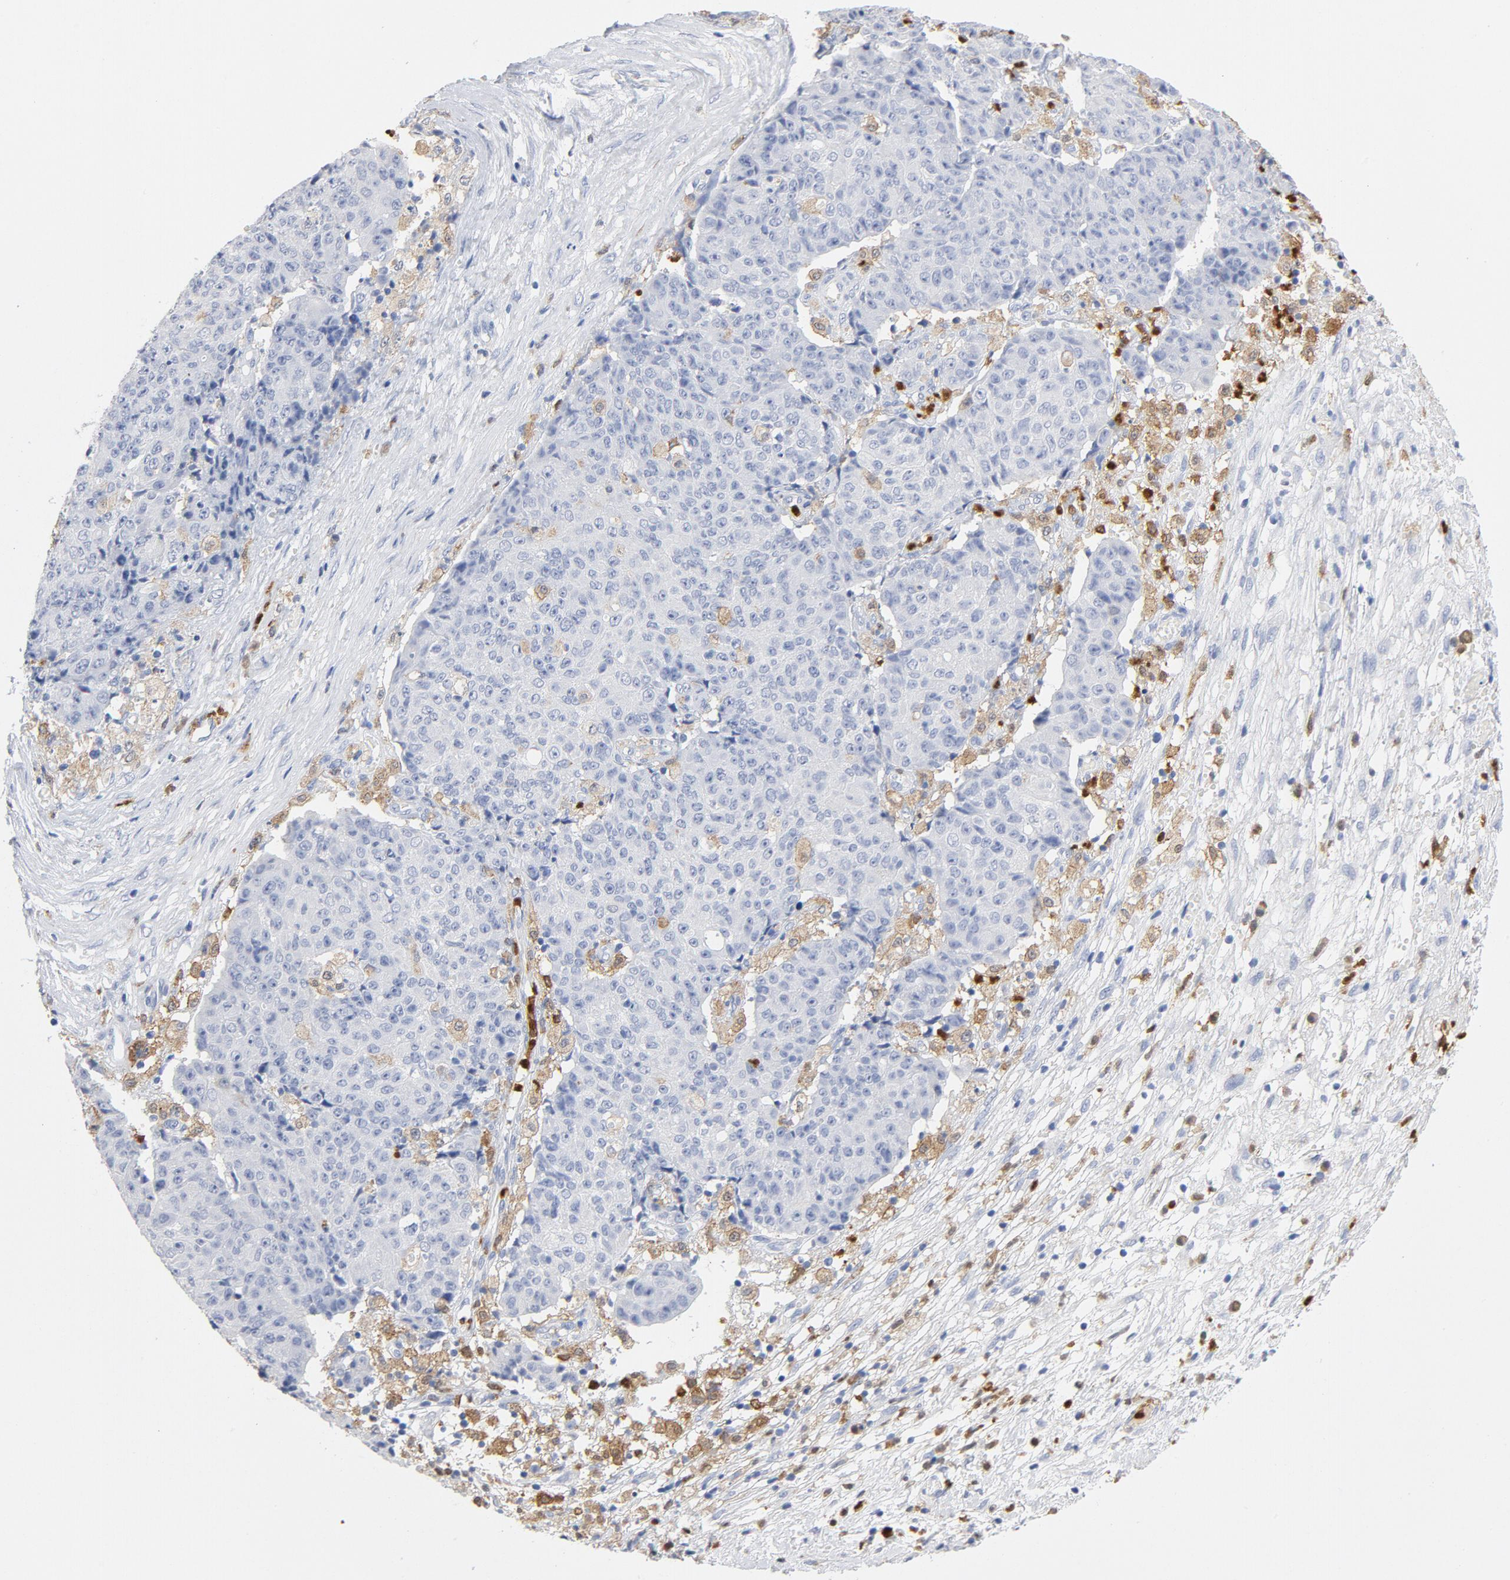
{"staining": {"intensity": "negative", "quantity": "none", "location": "none"}, "tissue": "ovarian cancer", "cell_type": "Tumor cells", "image_type": "cancer", "snomed": [{"axis": "morphology", "description": "Carcinoma, endometroid"}, {"axis": "topography", "description": "Ovary"}], "caption": "This is an IHC histopathology image of human ovarian cancer (endometroid carcinoma). There is no positivity in tumor cells.", "gene": "NCF1", "patient": {"sex": "female", "age": 42}}